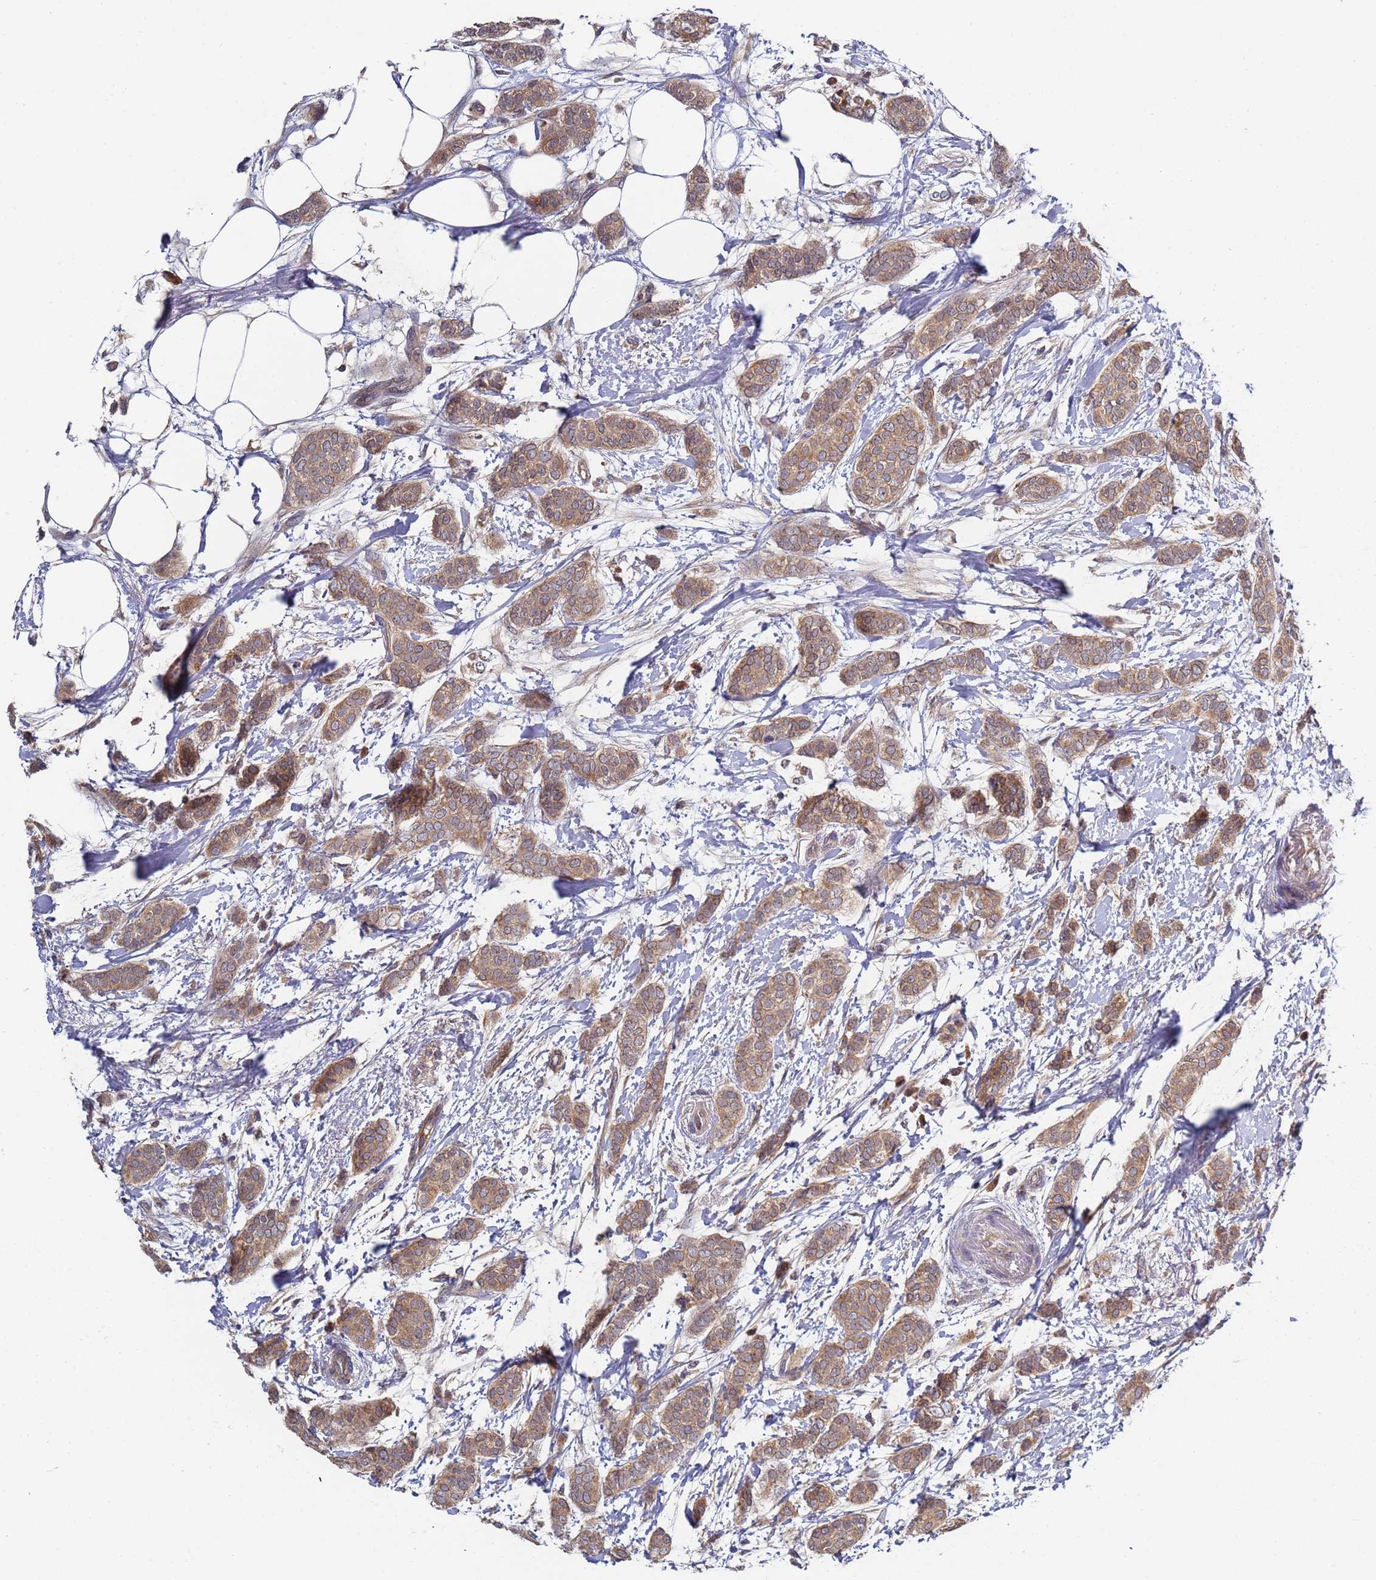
{"staining": {"intensity": "moderate", "quantity": ">75%", "location": "cytoplasmic/membranous"}, "tissue": "breast cancer", "cell_type": "Tumor cells", "image_type": "cancer", "snomed": [{"axis": "morphology", "description": "Duct carcinoma"}, {"axis": "topography", "description": "Breast"}], "caption": "Protein analysis of breast infiltrating ductal carcinoma tissue exhibits moderate cytoplasmic/membranous positivity in approximately >75% of tumor cells. (IHC, brightfield microscopy, high magnification).", "gene": "OR5A2", "patient": {"sex": "female", "age": 72}}